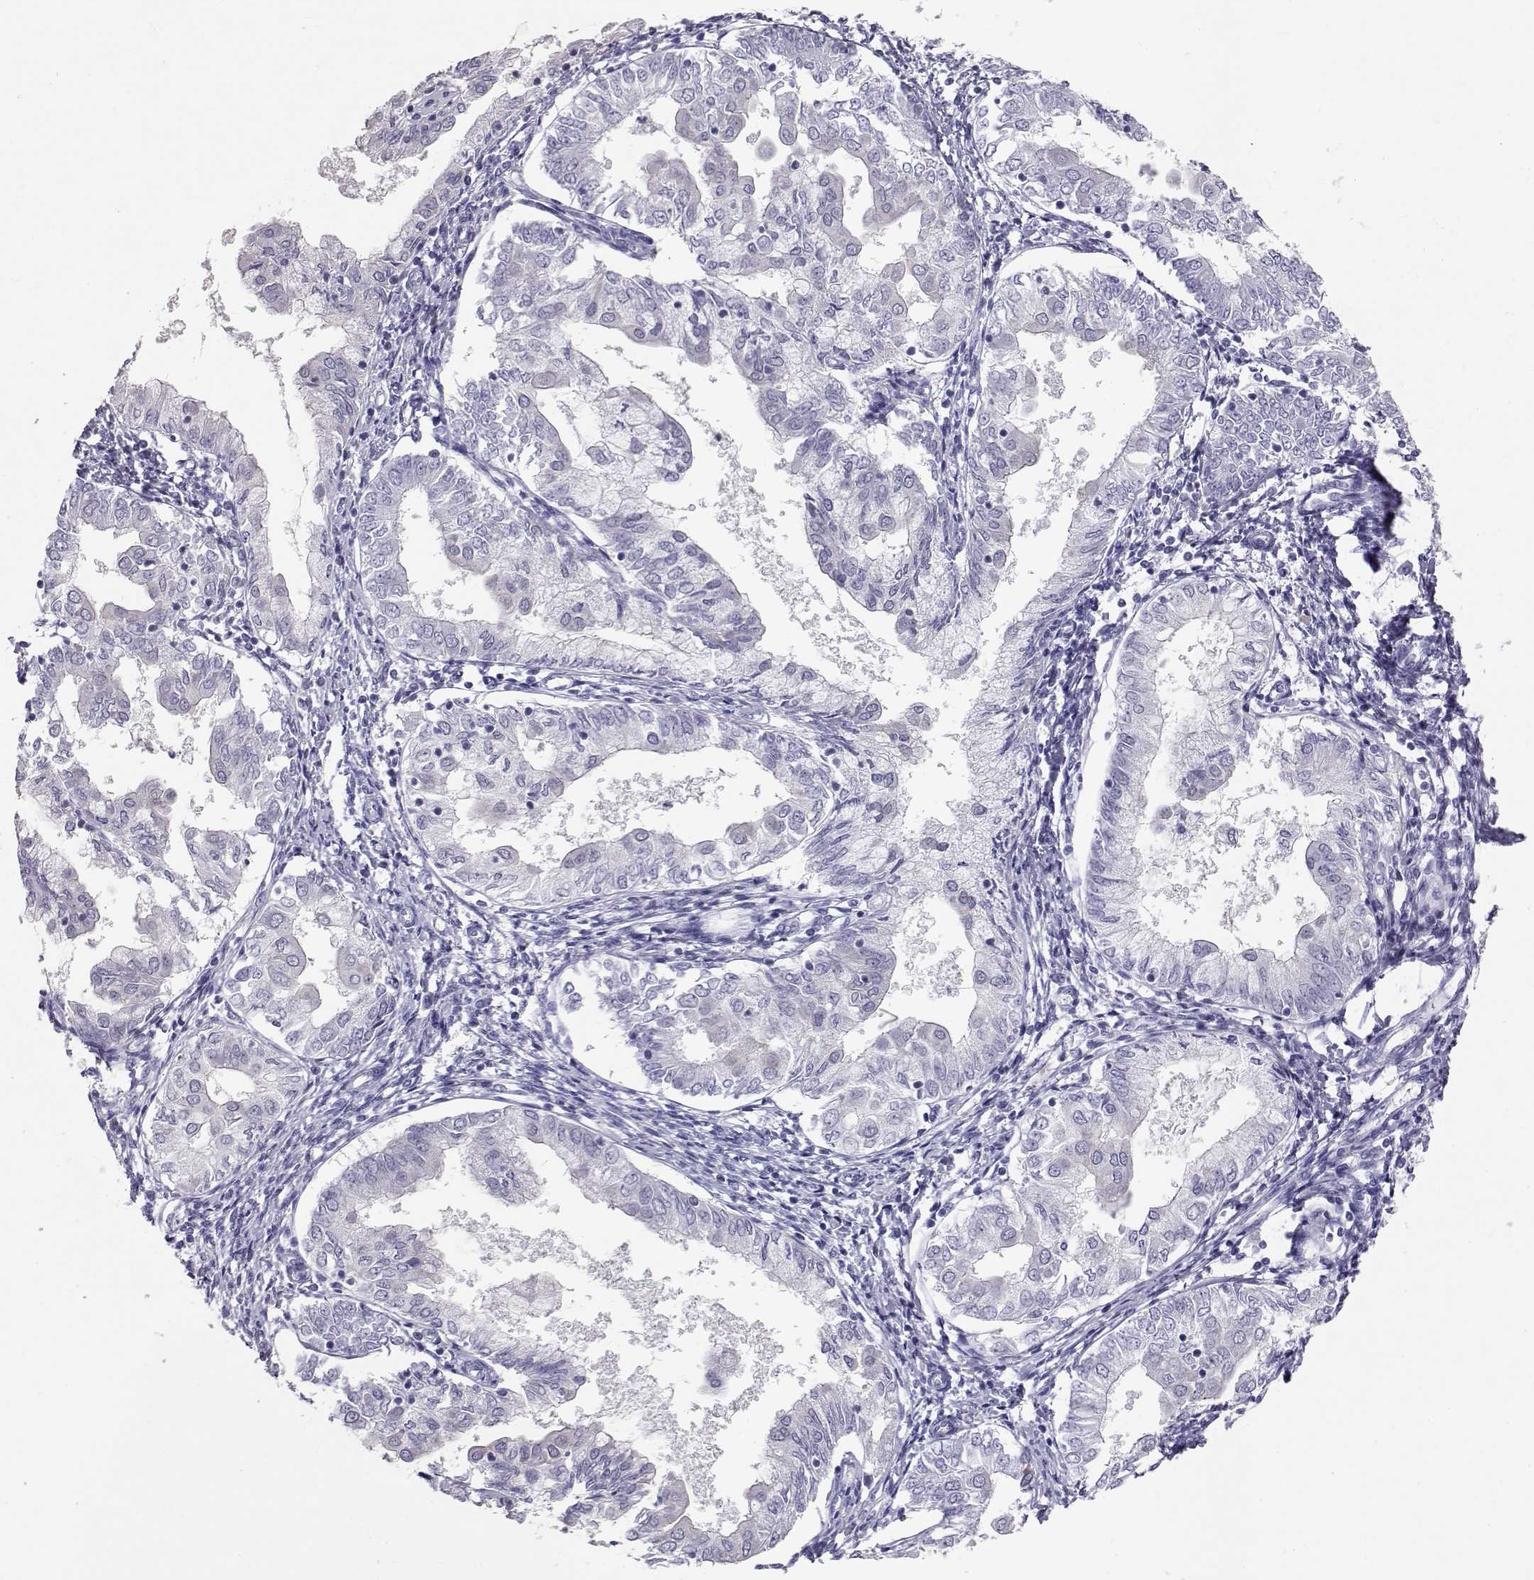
{"staining": {"intensity": "negative", "quantity": "none", "location": "none"}, "tissue": "endometrial cancer", "cell_type": "Tumor cells", "image_type": "cancer", "snomed": [{"axis": "morphology", "description": "Adenocarcinoma, NOS"}, {"axis": "topography", "description": "Endometrium"}], "caption": "A micrograph of endometrial adenocarcinoma stained for a protein demonstrates no brown staining in tumor cells.", "gene": "RD3", "patient": {"sex": "female", "age": 68}}